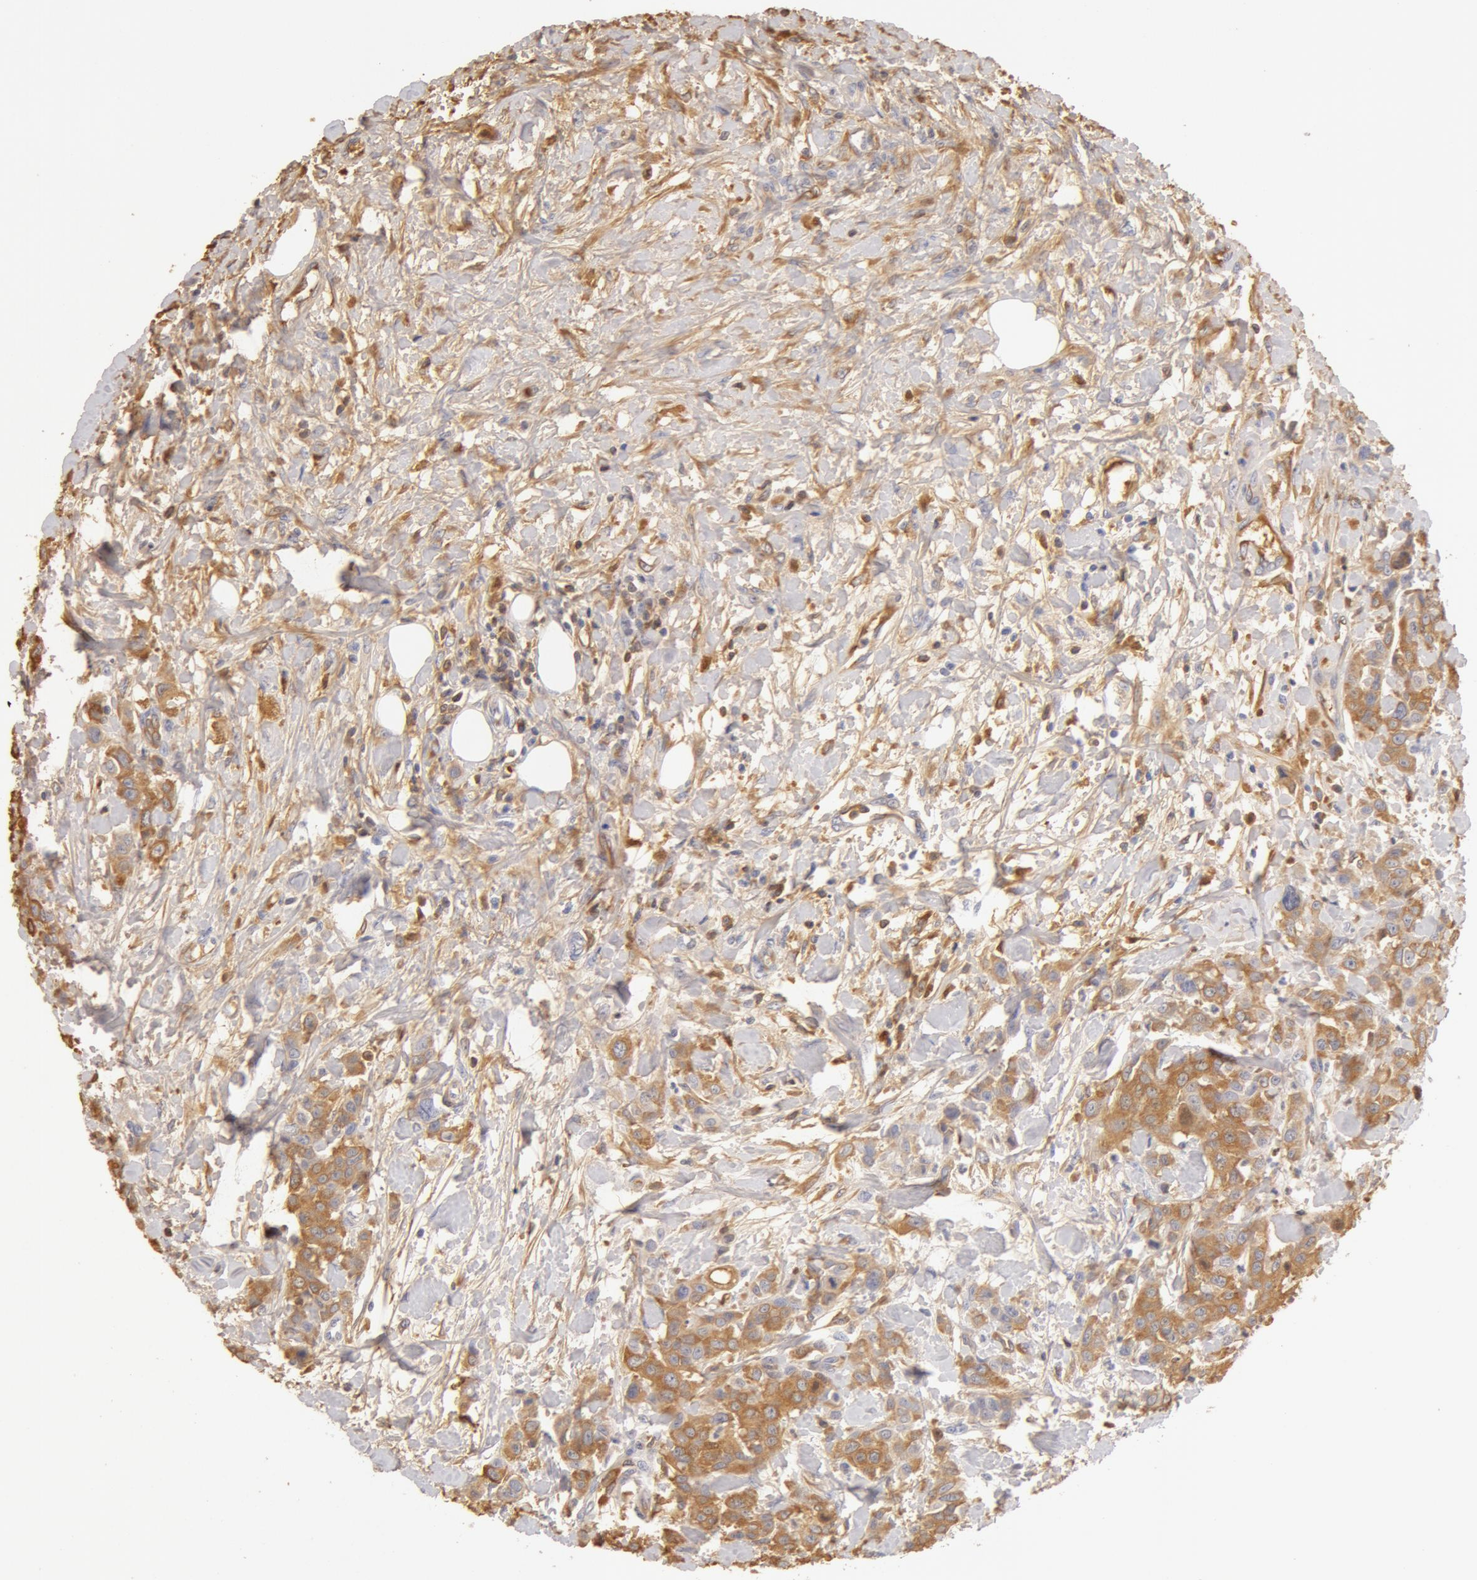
{"staining": {"intensity": "weak", "quantity": ">75%", "location": "cytoplasmic/membranous"}, "tissue": "urothelial cancer", "cell_type": "Tumor cells", "image_type": "cancer", "snomed": [{"axis": "morphology", "description": "Urothelial carcinoma, High grade"}, {"axis": "topography", "description": "Urinary bladder"}], "caption": "Urothelial carcinoma (high-grade) stained with immunohistochemistry exhibits weak cytoplasmic/membranous expression in about >75% of tumor cells. (DAB (3,3'-diaminobenzidine) = brown stain, brightfield microscopy at high magnification).", "gene": "TF", "patient": {"sex": "male", "age": 56}}